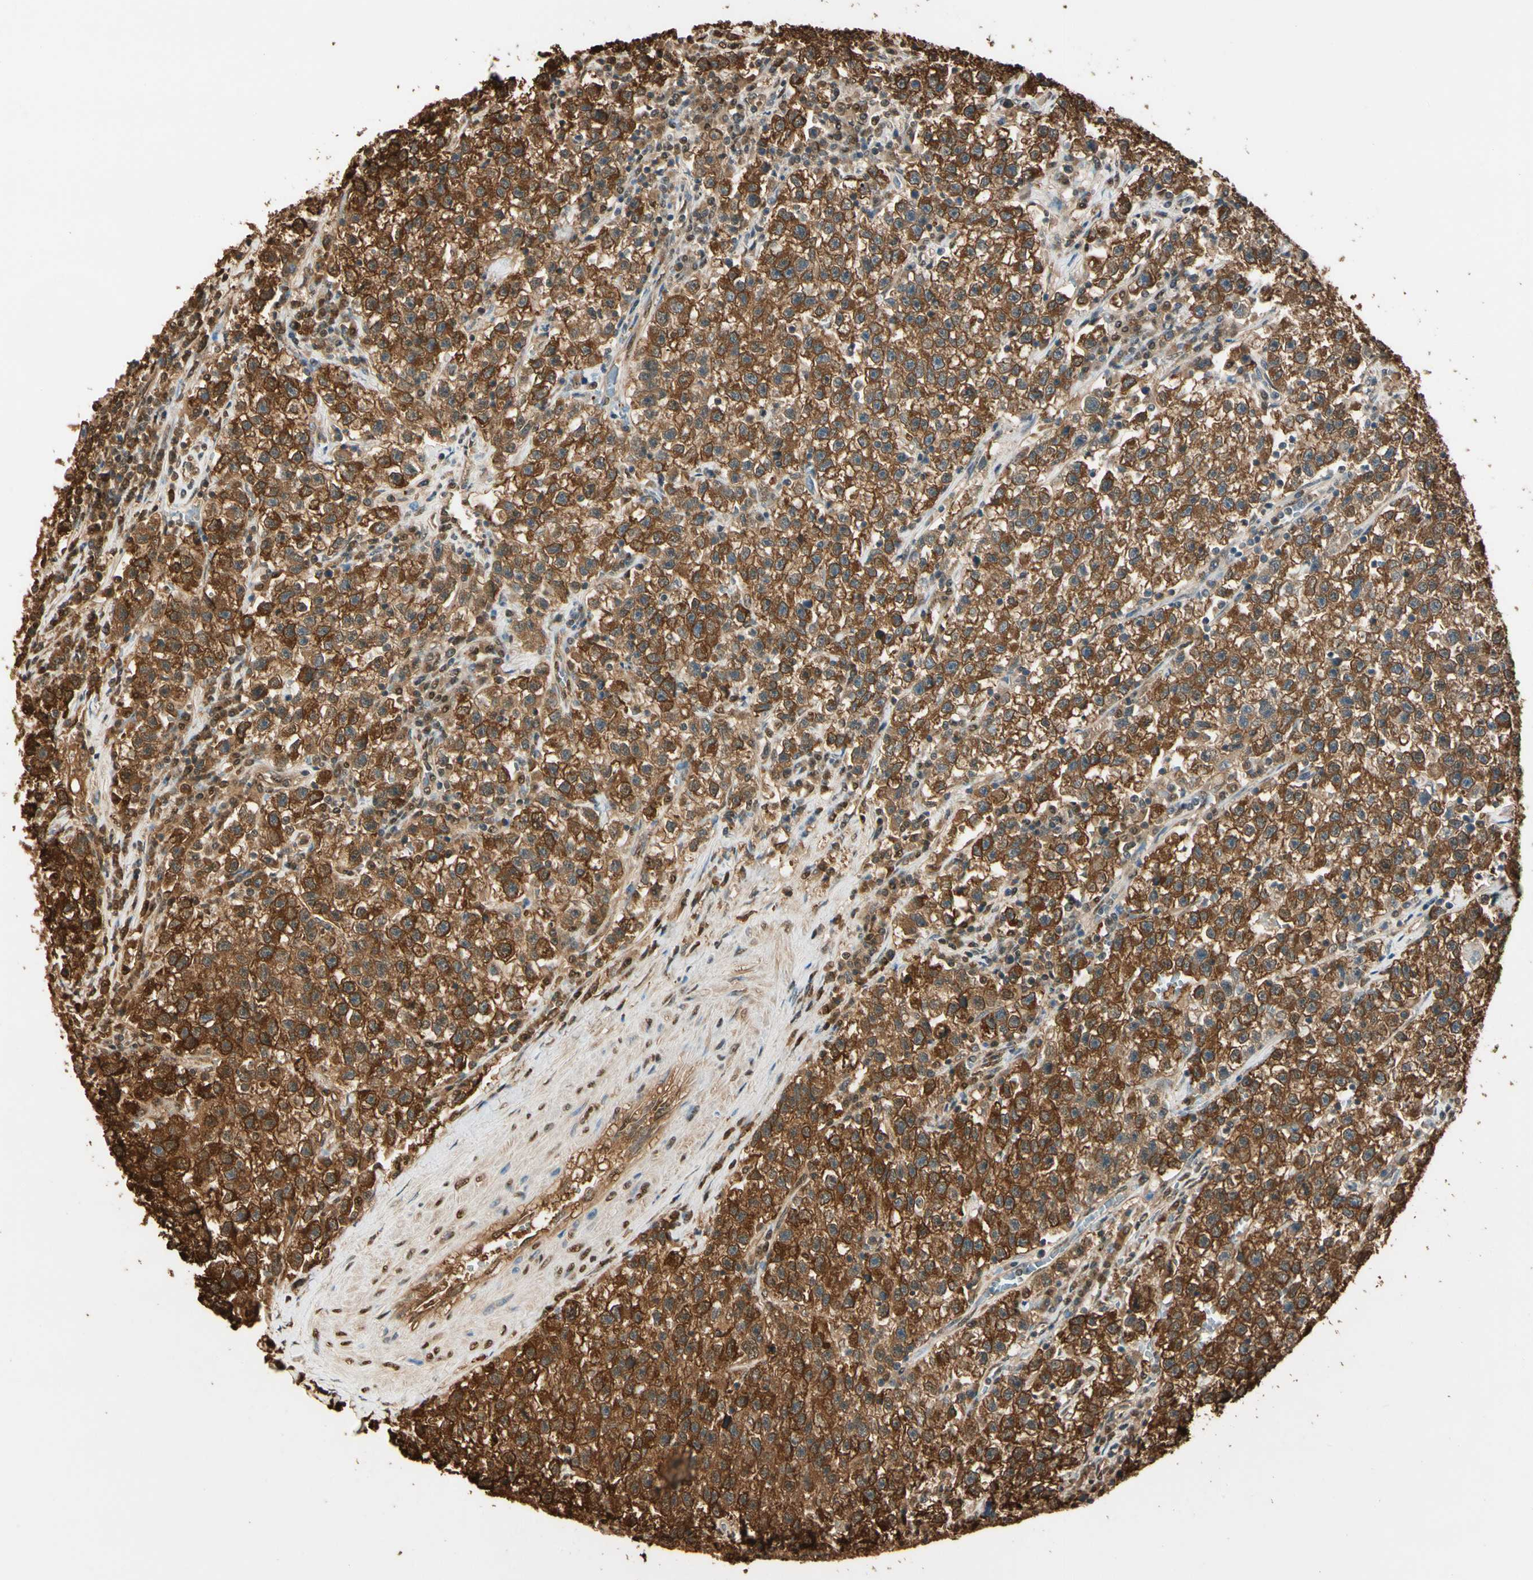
{"staining": {"intensity": "strong", "quantity": ">75%", "location": "cytoplasmic/membranous"}, "tissue": "testis cancer", "cell_type": "Tumor cells", "image_type": "cancer", "snomed": [{"axis": "morphology", "description": "Seminoma, NOS"}, {"axis": "topography", "description": "Testis"}], "caption": "Protein staining of seminoma (testis) tissue shows strong cytoplasmic/membranous expression in approximately >75% of tumor cells.", "gene": "PNCK", "patient": {"sex": "male", "age": 22}}